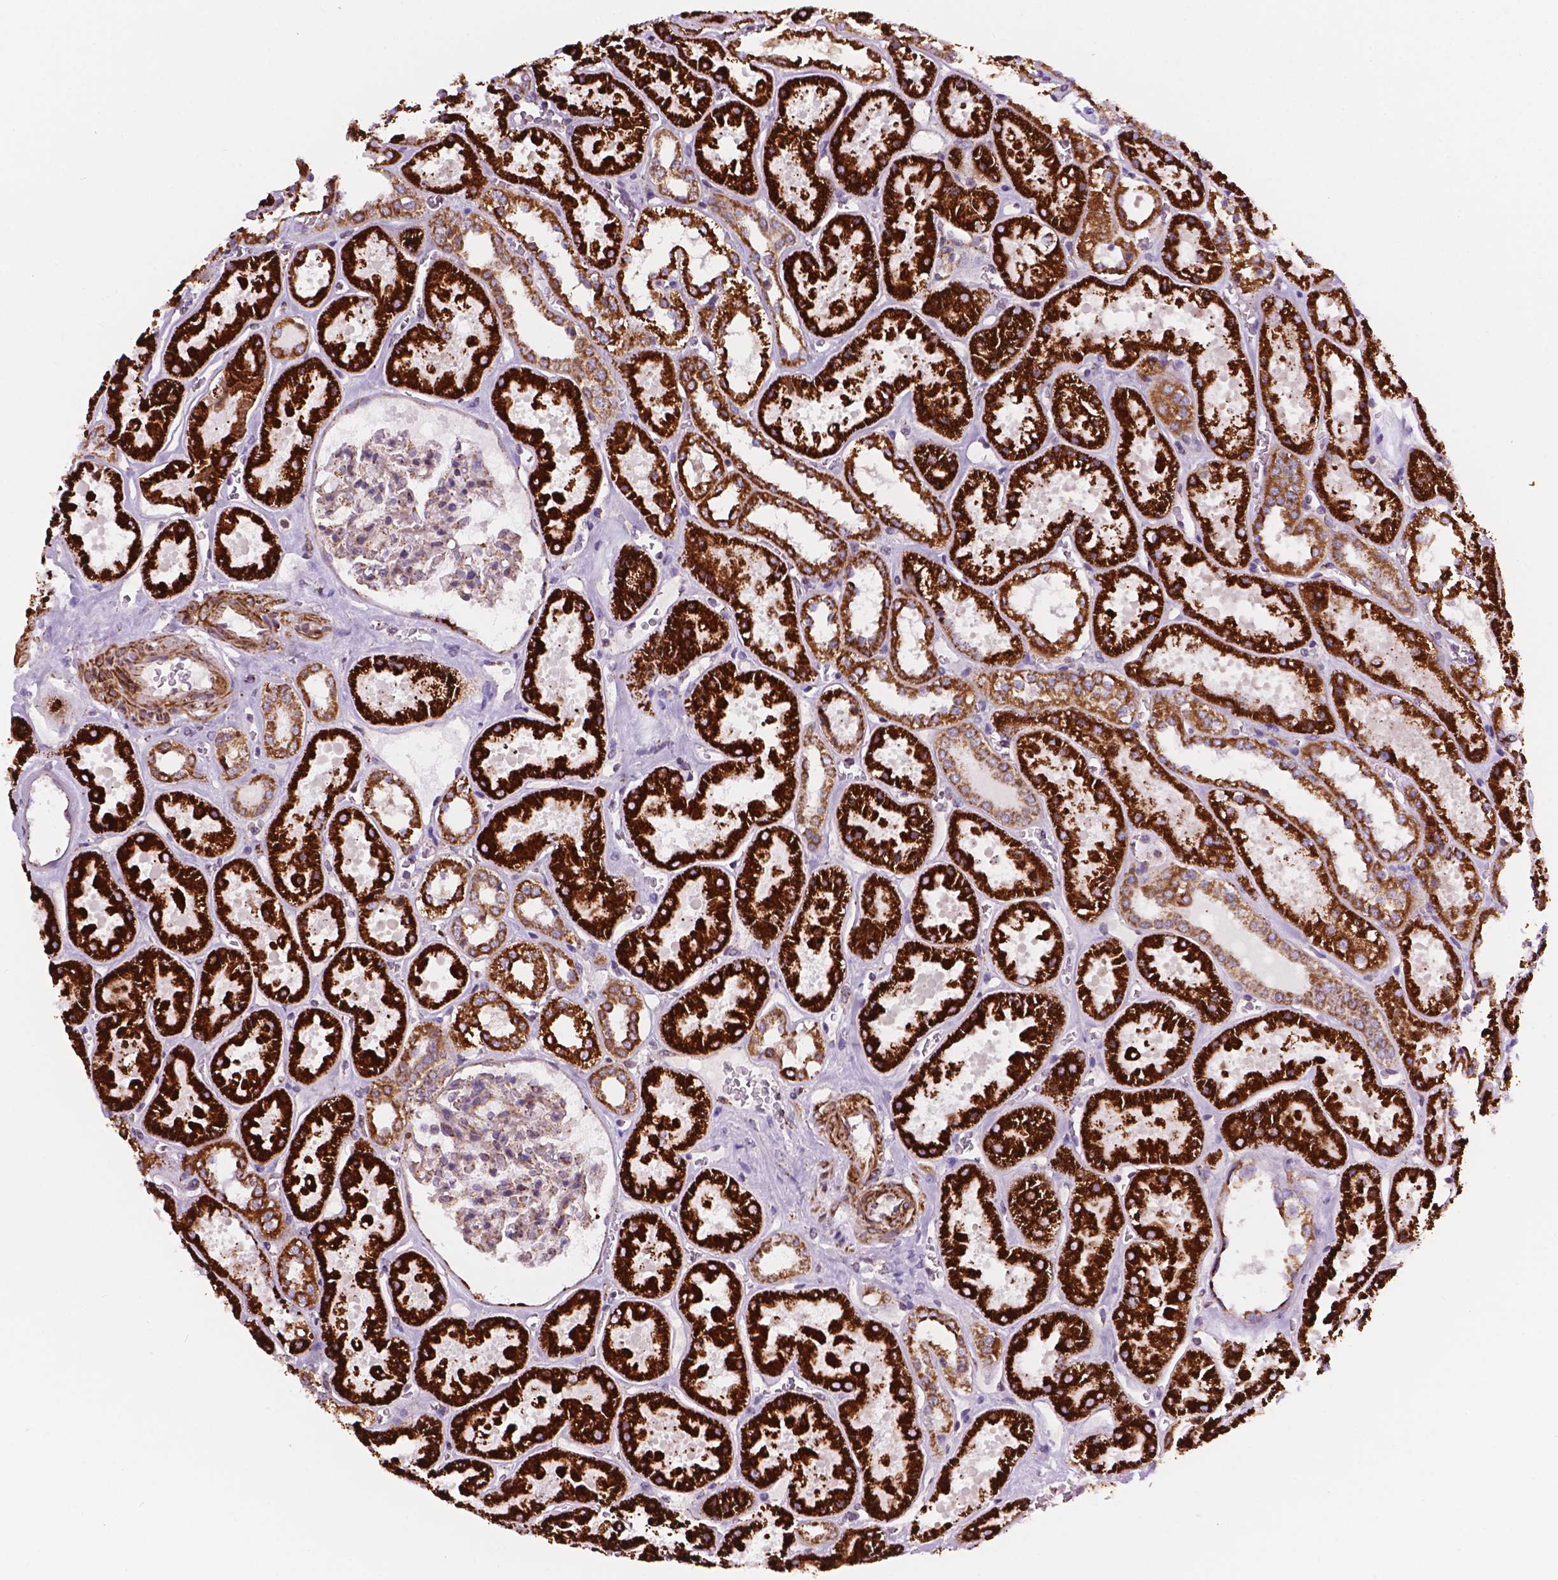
{"staining": {"intensity": "moderate", "quantity": "<25%", "location": "cytoplasmic/membranous"}, "tissue": "kidney", "cell_type": "Cells in glomeruli", "image_type": "normal", "snomed": [{"axis": "morphology", "description": "Normal tissue, NOS"}, {"axis": "topography", "description": "Kidney"}], "caption": "Immunohistochemistry (DAB) staining of benign kidney displays moderate cytoplasmic/membranous protein staining in about <25% of cells in glomeruli.", "gene": "GEMIN4", "patient": {"sex": "female", "age": 41}}